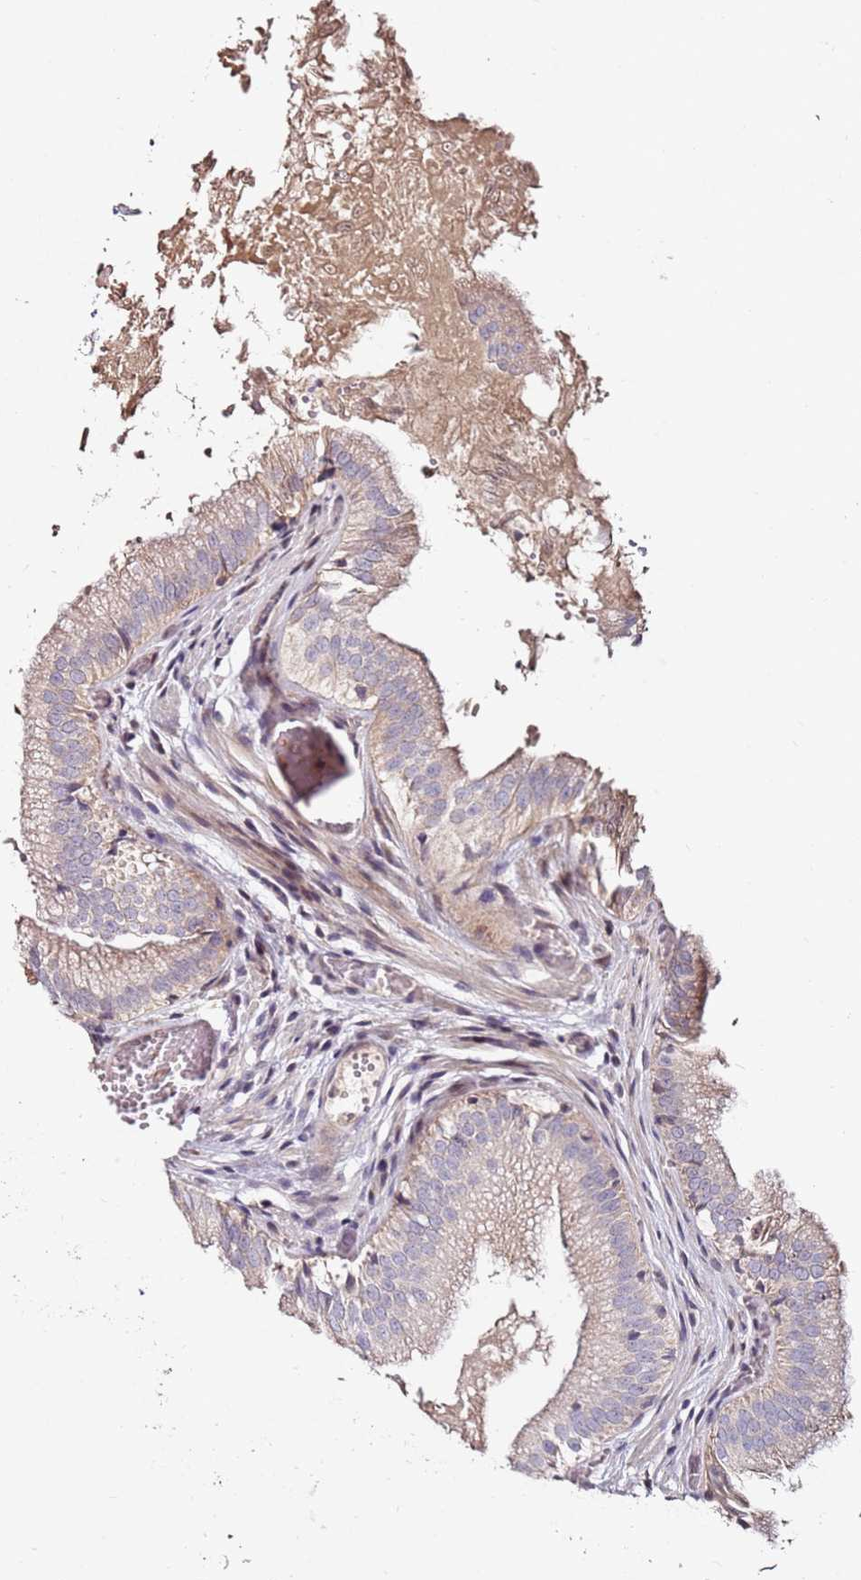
{"staining": {"intensity": "weak", "quantity": "<25%", "location": "cytoplasmic/membranous"}, "tissue": "gallbladder", "cell_type": "Glandular cells", "image_type": "normal", "snomed": [{"axis": "morphology", "description": "Normal tissue, NOS"}, {"axis": "topography", "description": "Gallbladder"}, {"axis": "topography", "description": "Peripheral nerve tissue"}], "caption": "Histopathology image shows no significant protein staining in glandular cells of benign gallbladder.", "gene": "RARS2", "patient": {"sex": "male", "age": 17}}